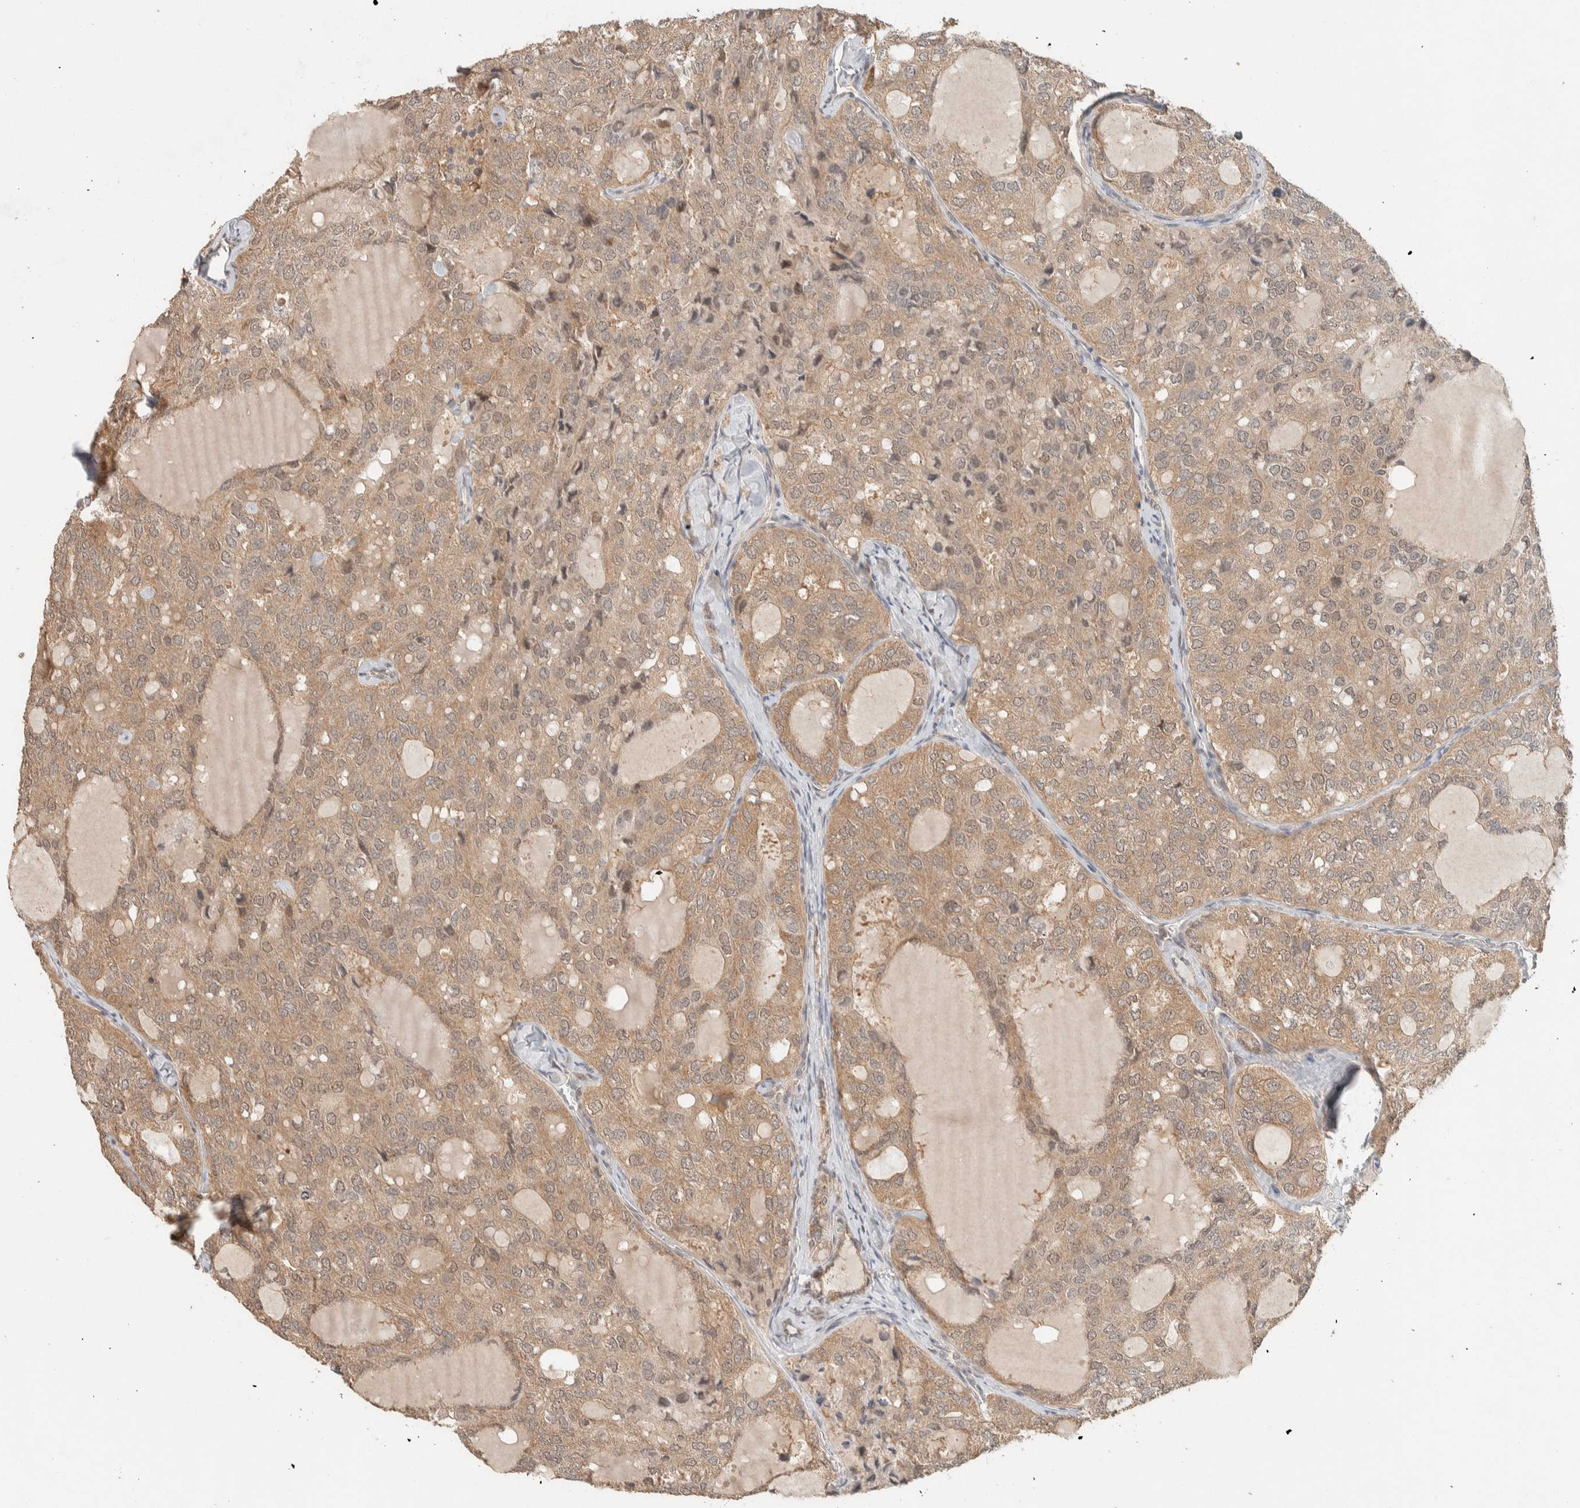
{"staining": {"intensity": "moderate", "quantity": ">75%", "location": "cytoplasmic/membranous,nuclear"}, "tissue": "thyroid cancer", "cell_type": "Tumor cells", "image_type": "cancer", "snomed": [{"axis": "morphology", "description": "Follicular adenoma carcinoma, NOS"}, {"axis": "topography", "description": "Thyroid gland"}], "caption": "Immunohistochemistry (DAB (3,3'-diaminobenzidine)) staining of thyroid follicular adenoma carcinoma reveals moderate cytoplasmic/membranous and nuclear protein staining in approximately >75% of tumor cells.", "gene": "ZNF567", "patient": {"sex": "male", "age": 75}}